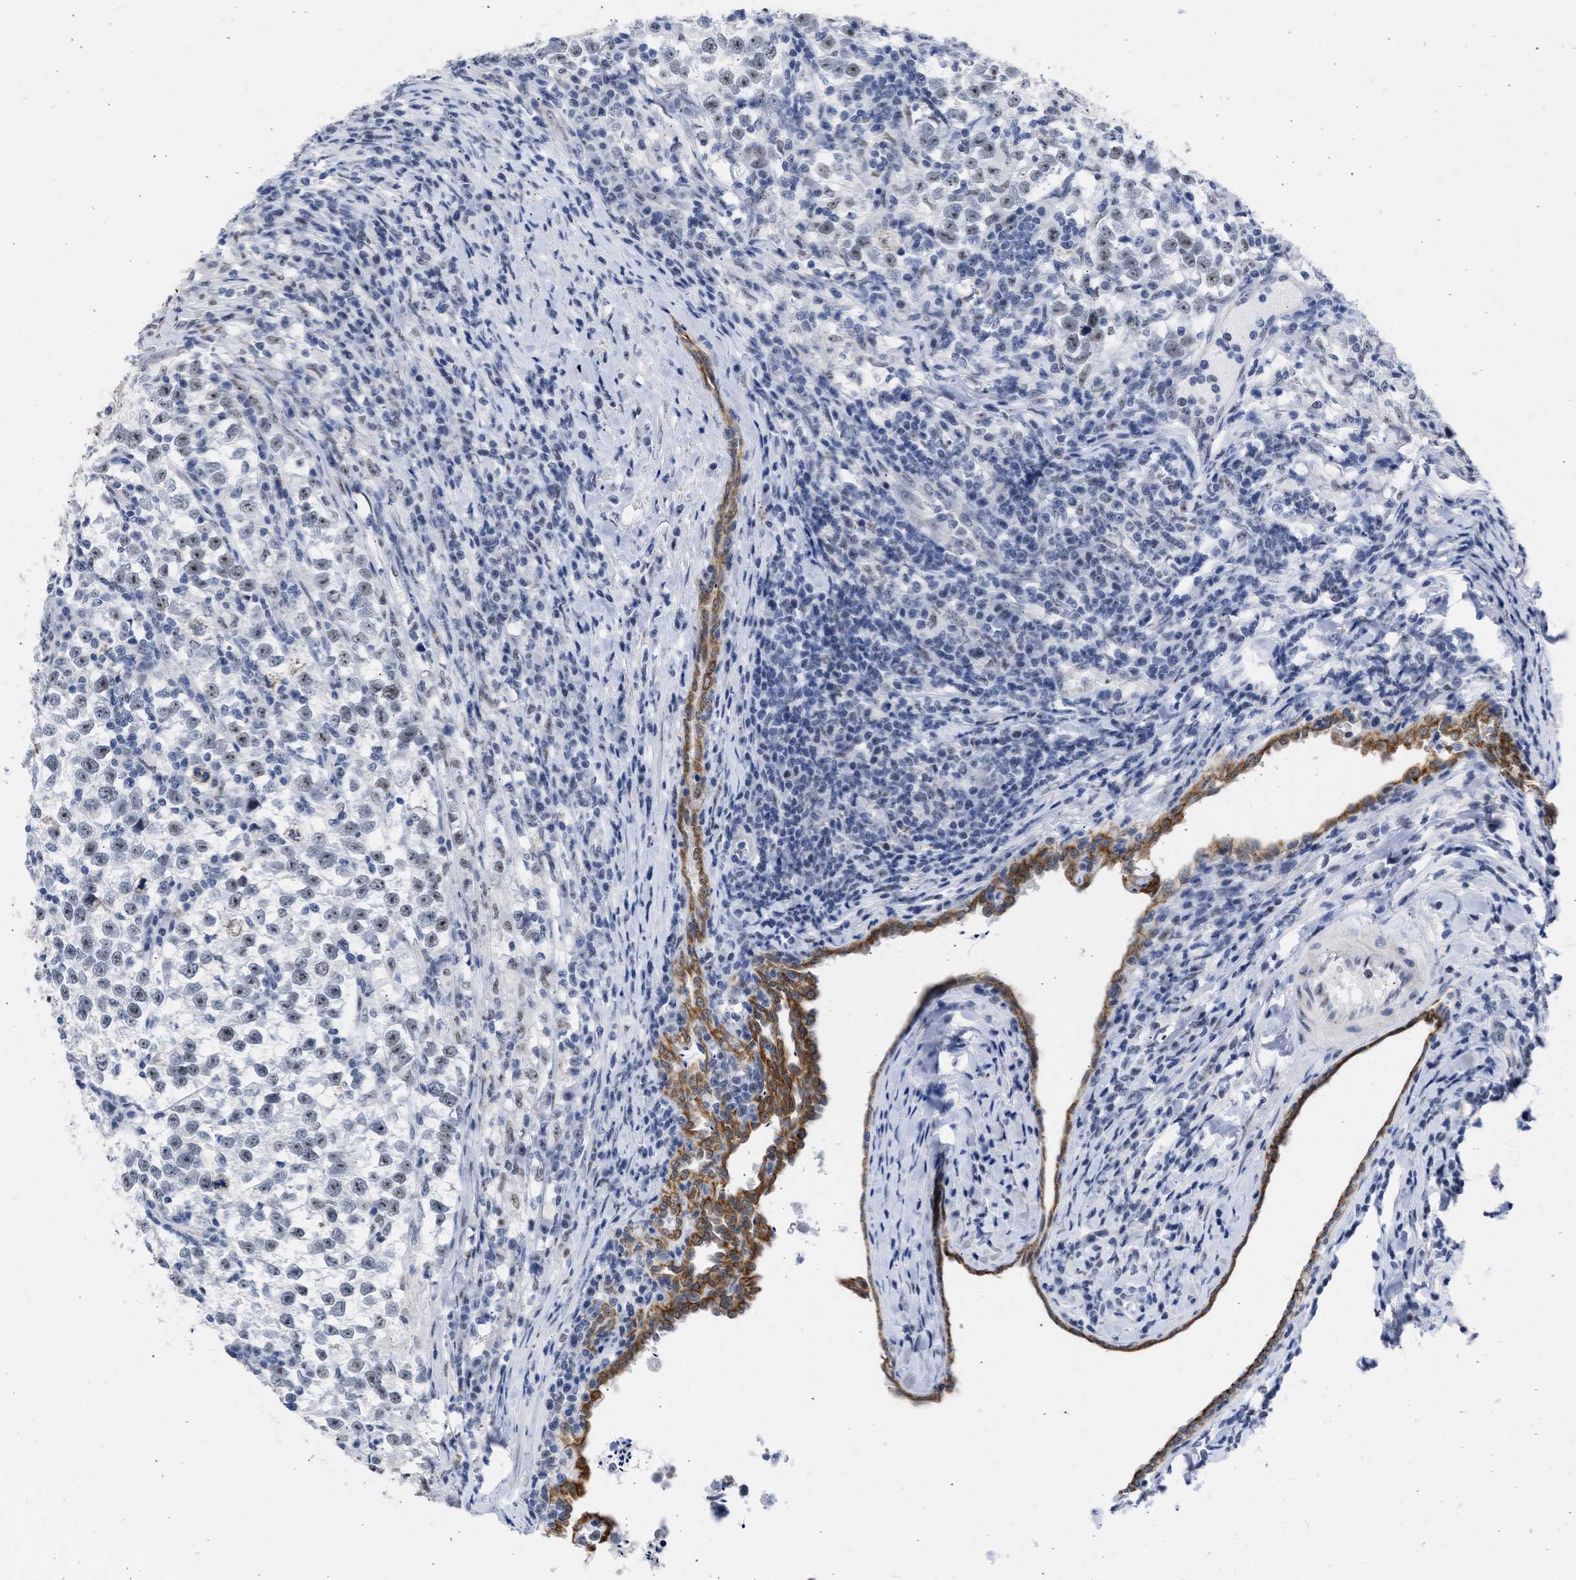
{"staining": {"intensity": "moderate", "quantity": ">75%", "location": "nuclear"}, "tissue": "testis cancer", "cell_type": "Tumor cells", "image_type": "cancer", "snomed": [{"axis": "morphology", "description": "Normal tissue, NOS"}, {"axis": "morphology", "description": "Seminoma, NOS"}, {"axis": "topography", "description": "Testis"}], "caption": "Seminoma (testis) stained with DAB immunohistochemistry (IHC) reveals medium levels of moderate nuclear staining in approximately >75% of tumor cells.", "gene": "DDX41", "patient": {"sex": "male", "age": 43}}